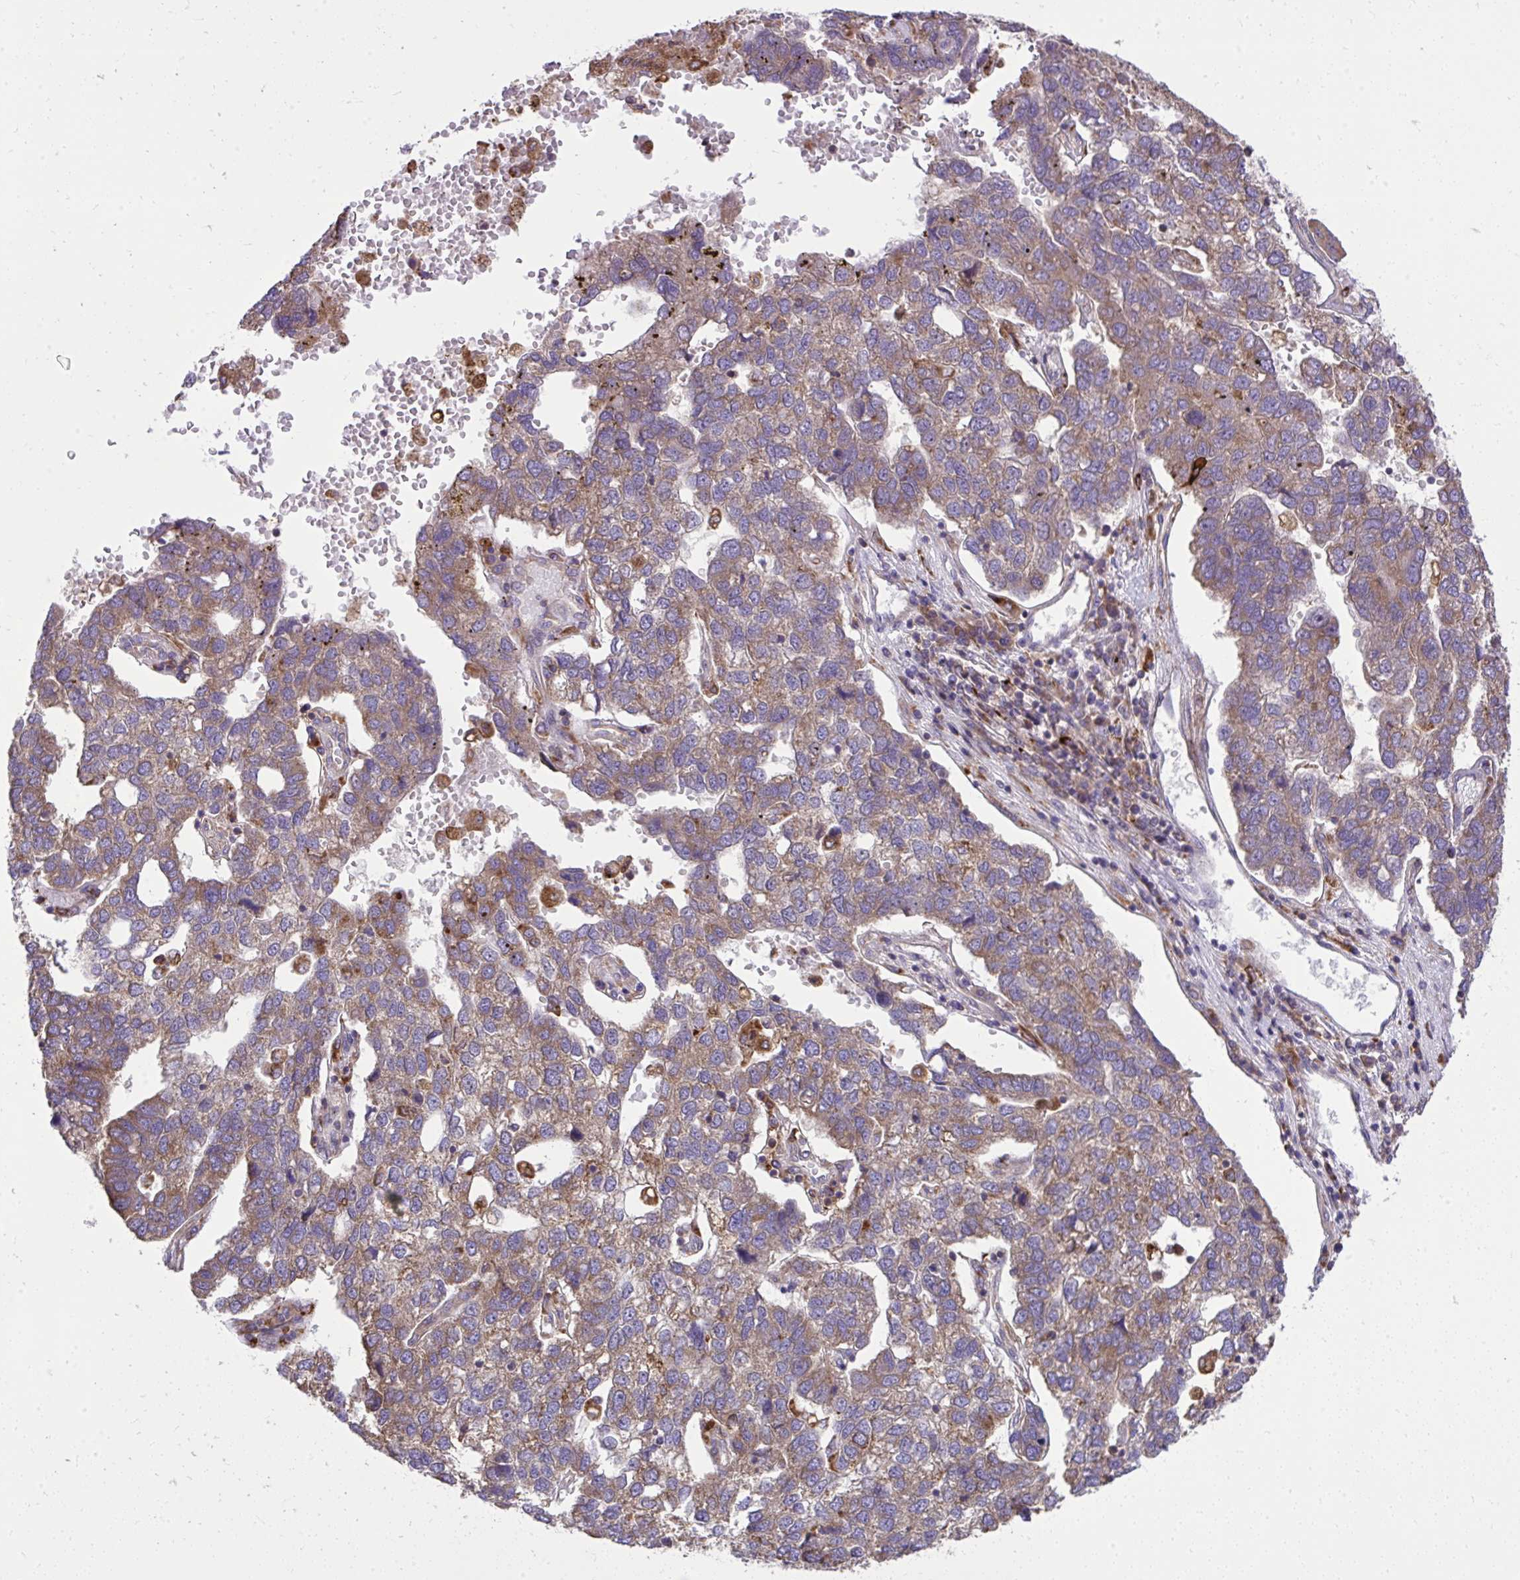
{"staining": {"intensity": "weak", "quantity": ">75%", "location": "cytoplasmic/membranous"}, "tissue": "pancreatic cancer", "cell_type": "Tumor cells", "image_type": "cancer", "snomed": [{"axis": "morphology", "description": "Adenocarcinoma, NOS"}, {"axis": "topography", "description": "Pancreas"}], "caption": "Immunohistochemical staining of human pancreatic cancer (adenocarcinoma) demonstrates low levels of weak cytoplasmic/membranous protein positivity in approximately >75% of tumor cells.", "gene": "PAIP2", "patient": {"sex": "female", "age": 61}}